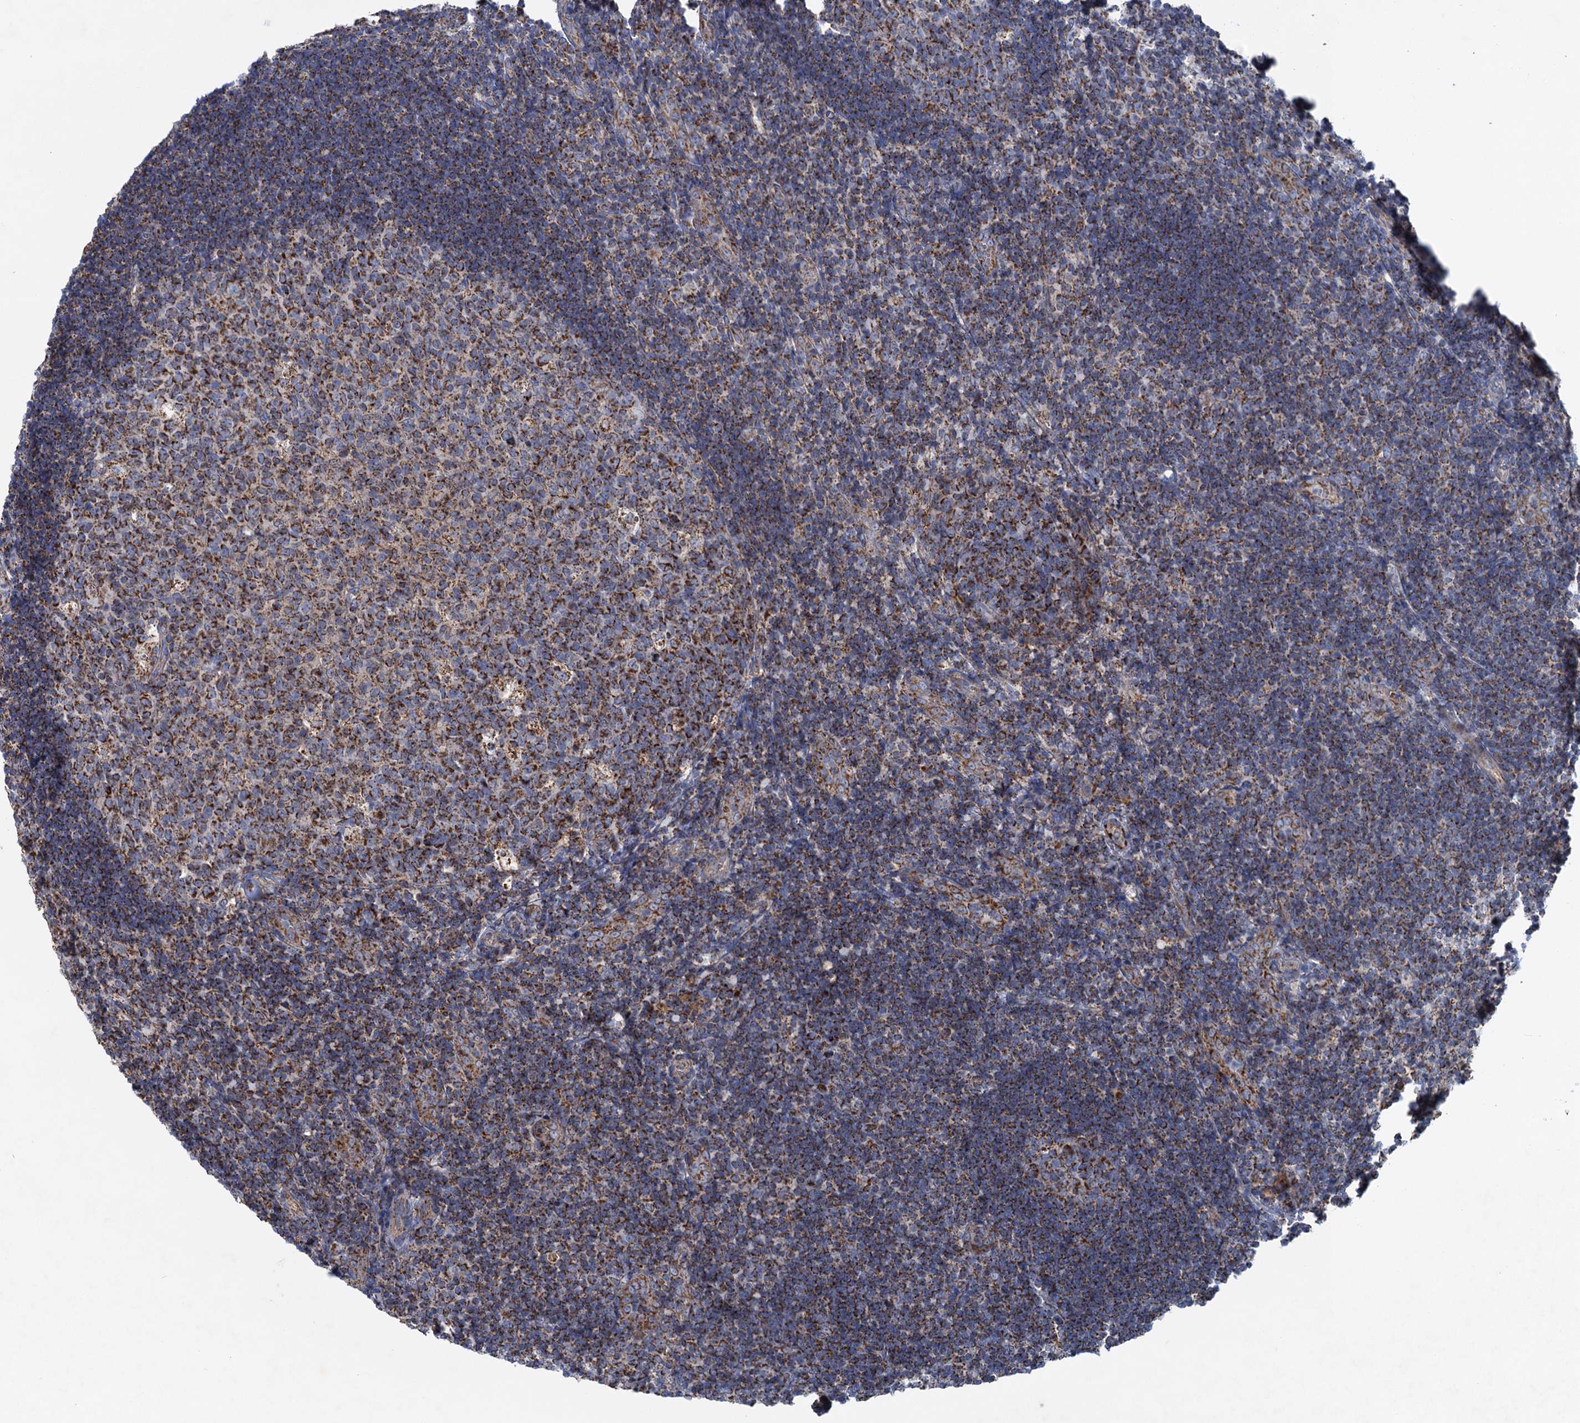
{"staining": {"intensity": "moderate", "quantity": ">75%", "location": "cytoplasmic/membranous"}, "tissue": "tonsil", "cell_type": "Germinal center cells", "image_type": "normal", "snomed": [{"axis": "morphology", "description": "Normal tissue, NOS"}, {"axis": "topography", "description": "Tonsil"}], "caption": "Immunohistochemistry (IHC) (DAB) staining of normal human tonsil exhibits moderate cytoplasmic/membranous protein staining in approximately >75% of germinal center cells.", "gene": "GTPBP3", "patient": {"sex": "male", "age": 17}}